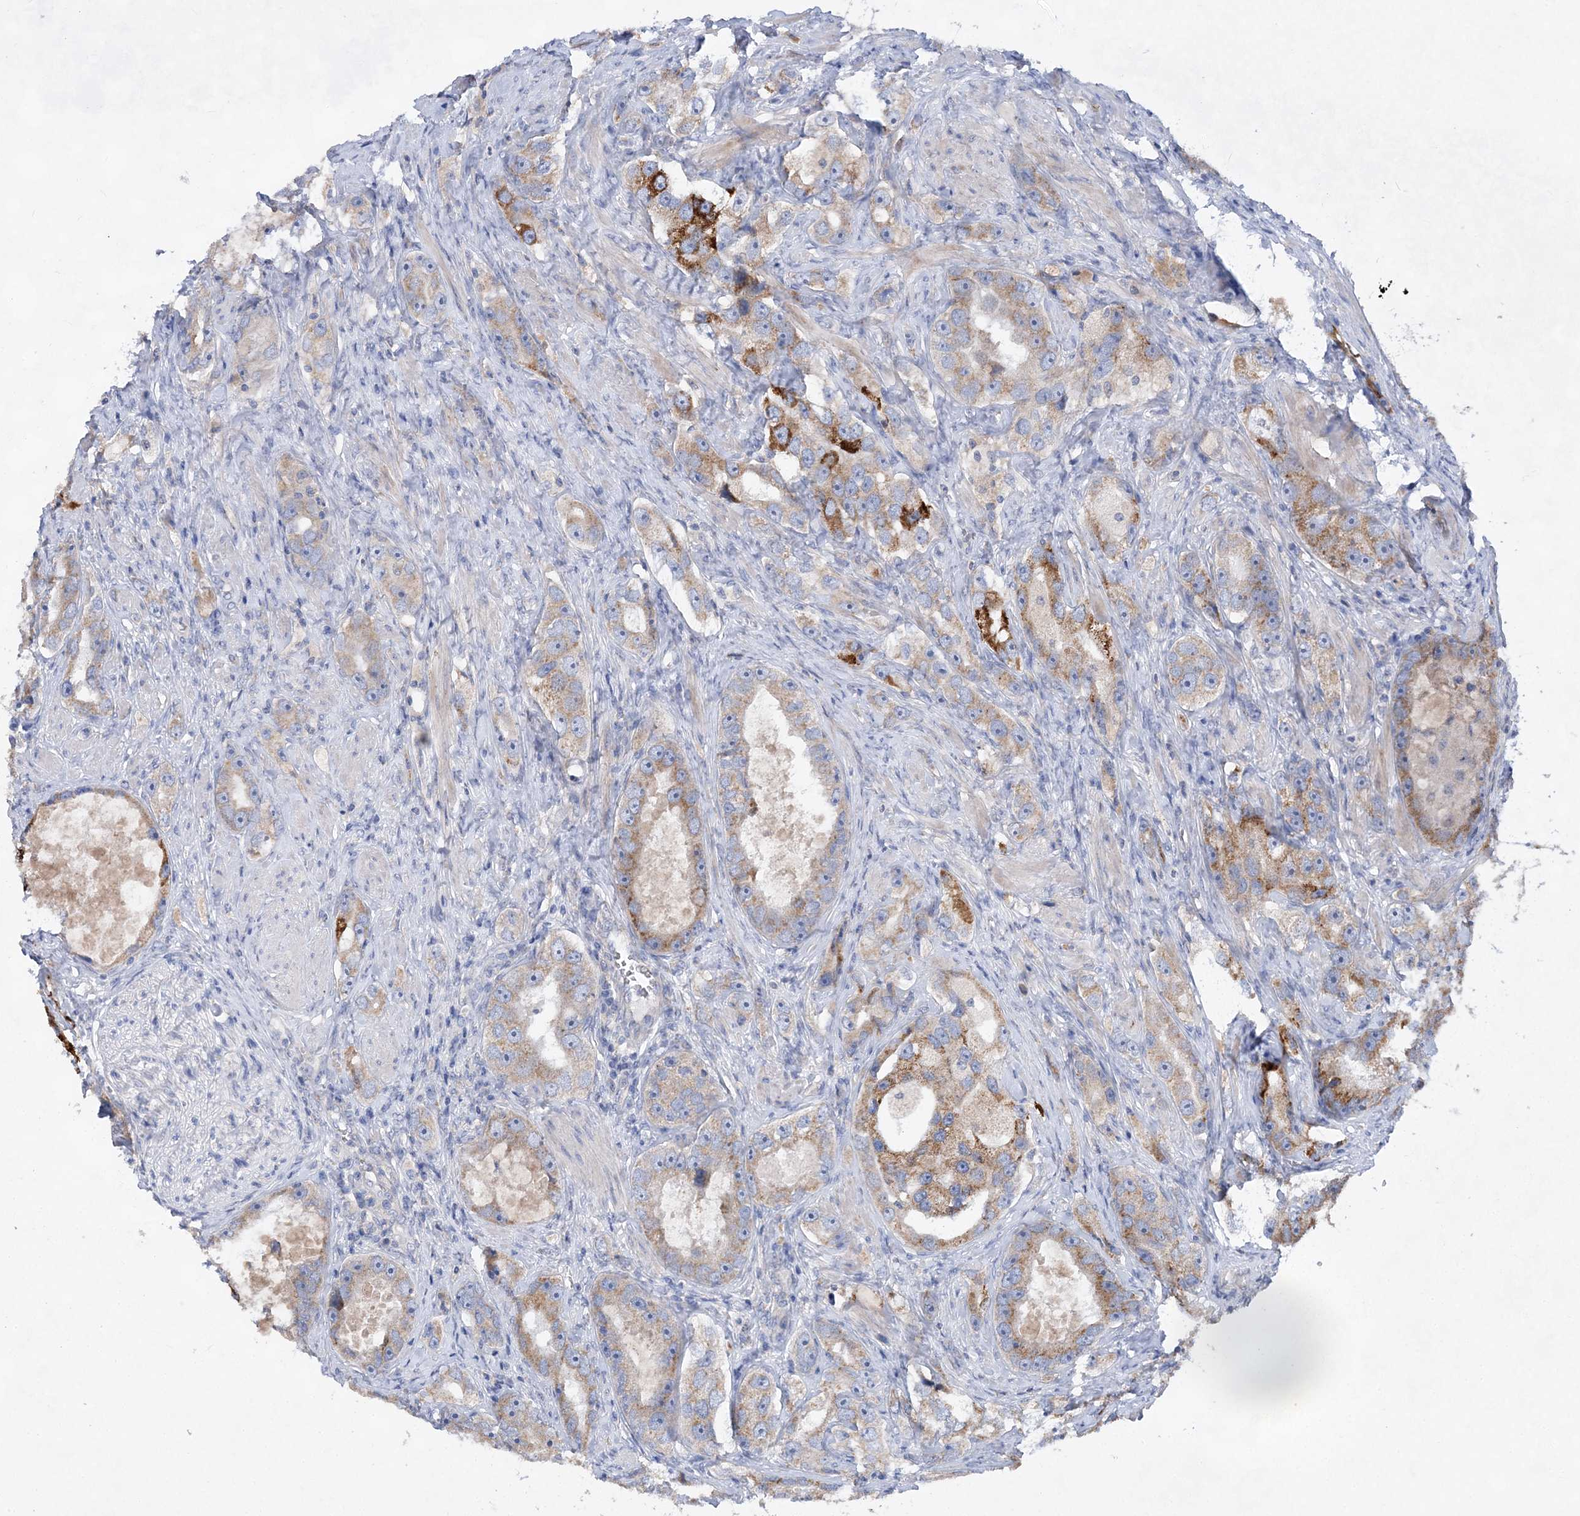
{"staining": {"intensity": "moderate", "quantity": "25%-75%", "location": "cytoplasmic/membranous"}, "tissue": "prostate cancer", "cell_type": "Tumor cells", "image_type": "cancer", "snomed": [{"axis": "morphology", "description": "Adenocarcinoma, High grade"}, {"axis": "topography", "description": "Prostate"}], "caption": "Protein expression analysis of prostate adenocarcinoma (high-grade) demonstrates moderate cytoplasmic/membranous staining in approximately 25%-75% of tumor cells. Nuclei are stained in blue.", "gene": "TRAPPC13", "patient": {"sex": "male", "age": 63}}